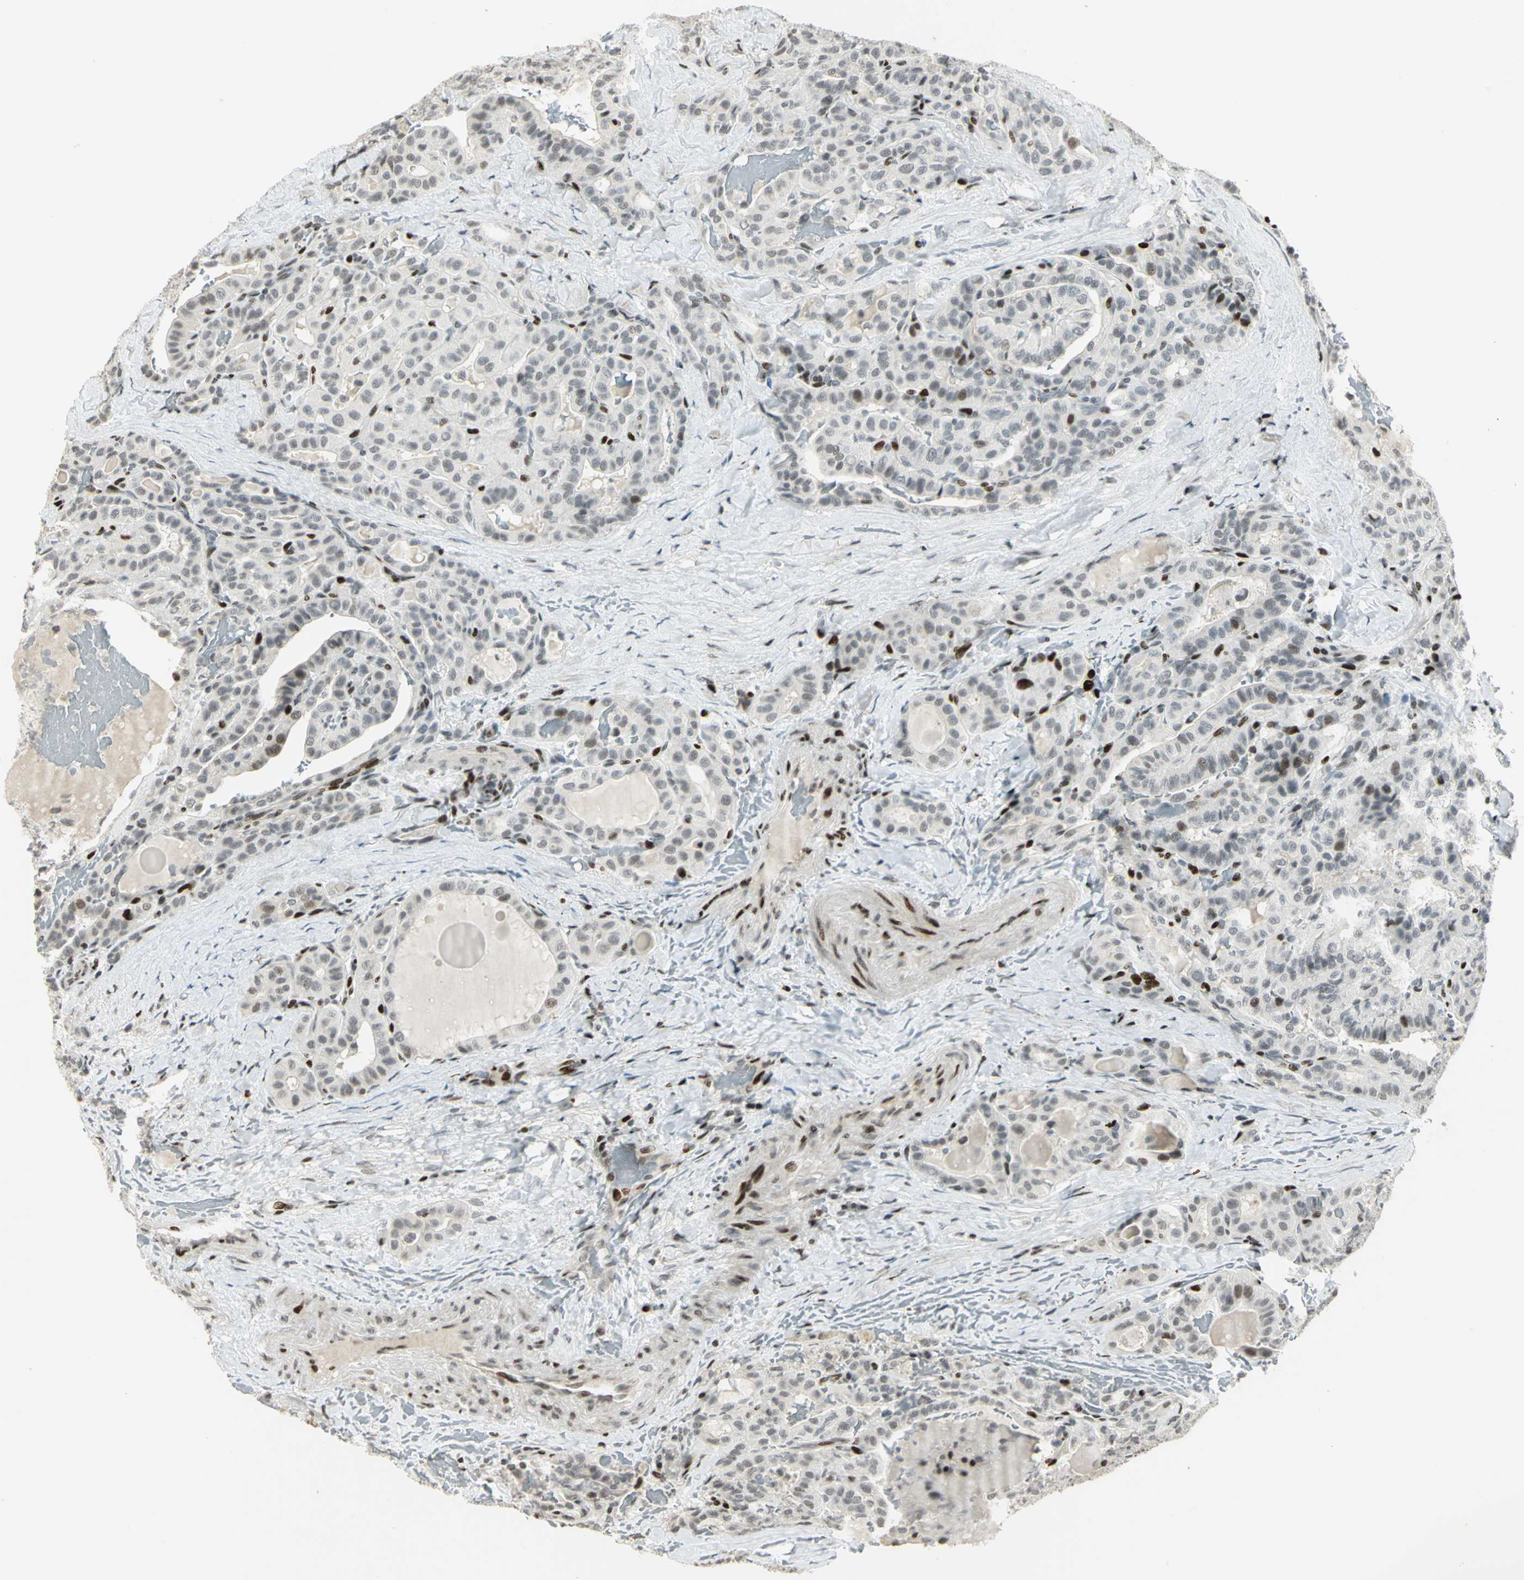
{"staining": {"intensity": "moderate", "quantity": "<25%", "location": "nuclear"}, "tissue": "thyroid cancer", "cell_type": "Tumor cells", "image_type": "cancer", "snomed": [{"axis": "morphology", "description": "Papillary adenocarcinoma, NOS"}, {"axis": "topography", "description": "Thyroid gland"}], "caption": "Immunohistochemistry (IHC) image of neoplastic tissue: thyroid cancer (papillary adenocarcinoma) stained using immunohistochemistry exhibits low levels of moderate protein expression localized specifically in the nuclear of tumor cells, appearing as a nuclear brown color.", "gene": "KDM1A", "patient": {"sex": "male", "age": 77}}